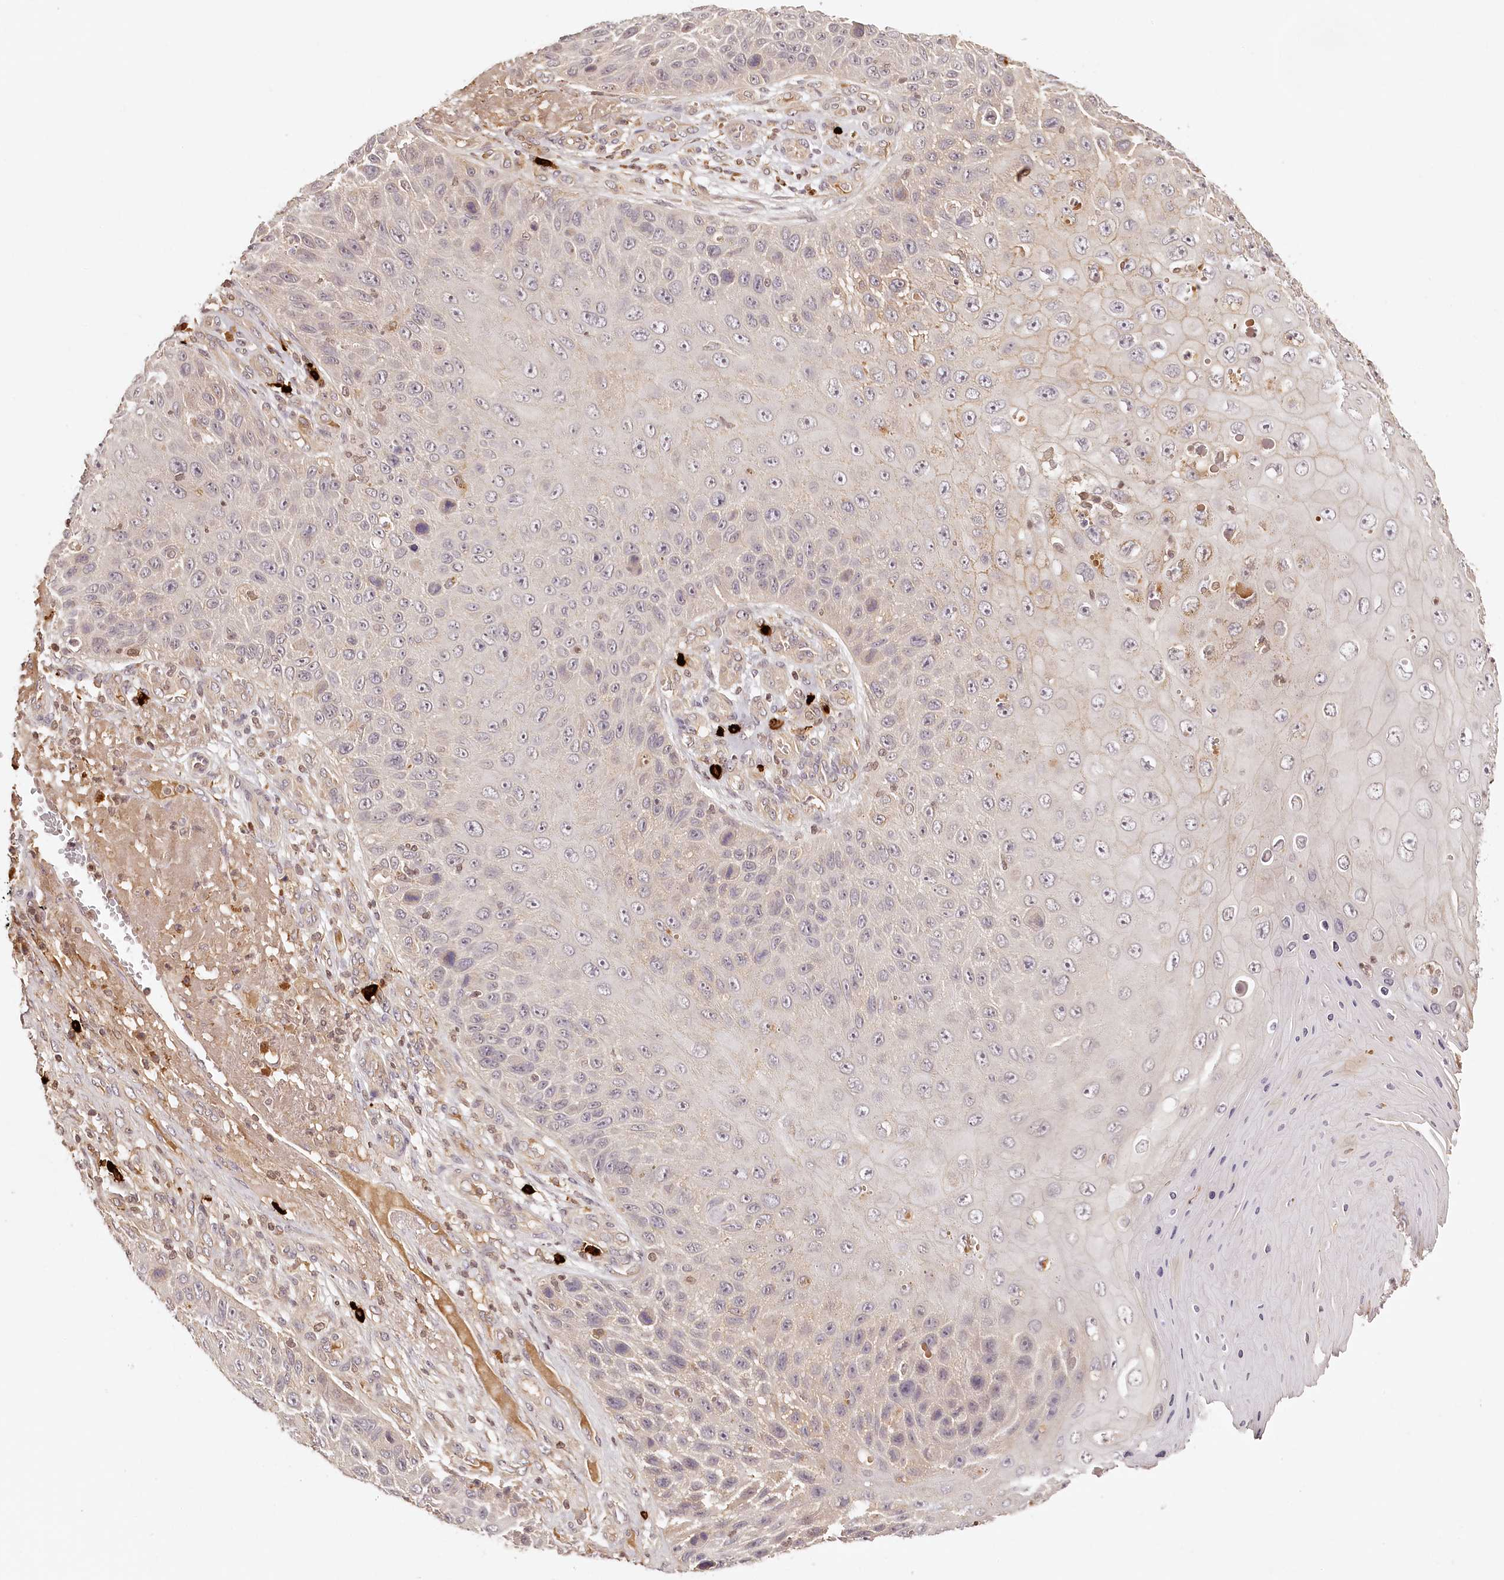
{"staining": {"intensity": "weak", "quantity": "<25%", "location": "cytoplasmic/membranous"}, "tissue": "skin cancer", "cell_type": "Tumor cells", "image_type": "cancer", "snomed": [{"axis": "morphology", "description": "Squamous cell carcinoma, NOS"}, {"axis": "topography", "description": "Skin"}], "caption": "This is an immunohistochemistry (IHC) photomicrograph of skin cancer. There is no positivity in tumor cells.", "gene": "SYNGR1", "patient": {"sex": "female", "age": 88}}